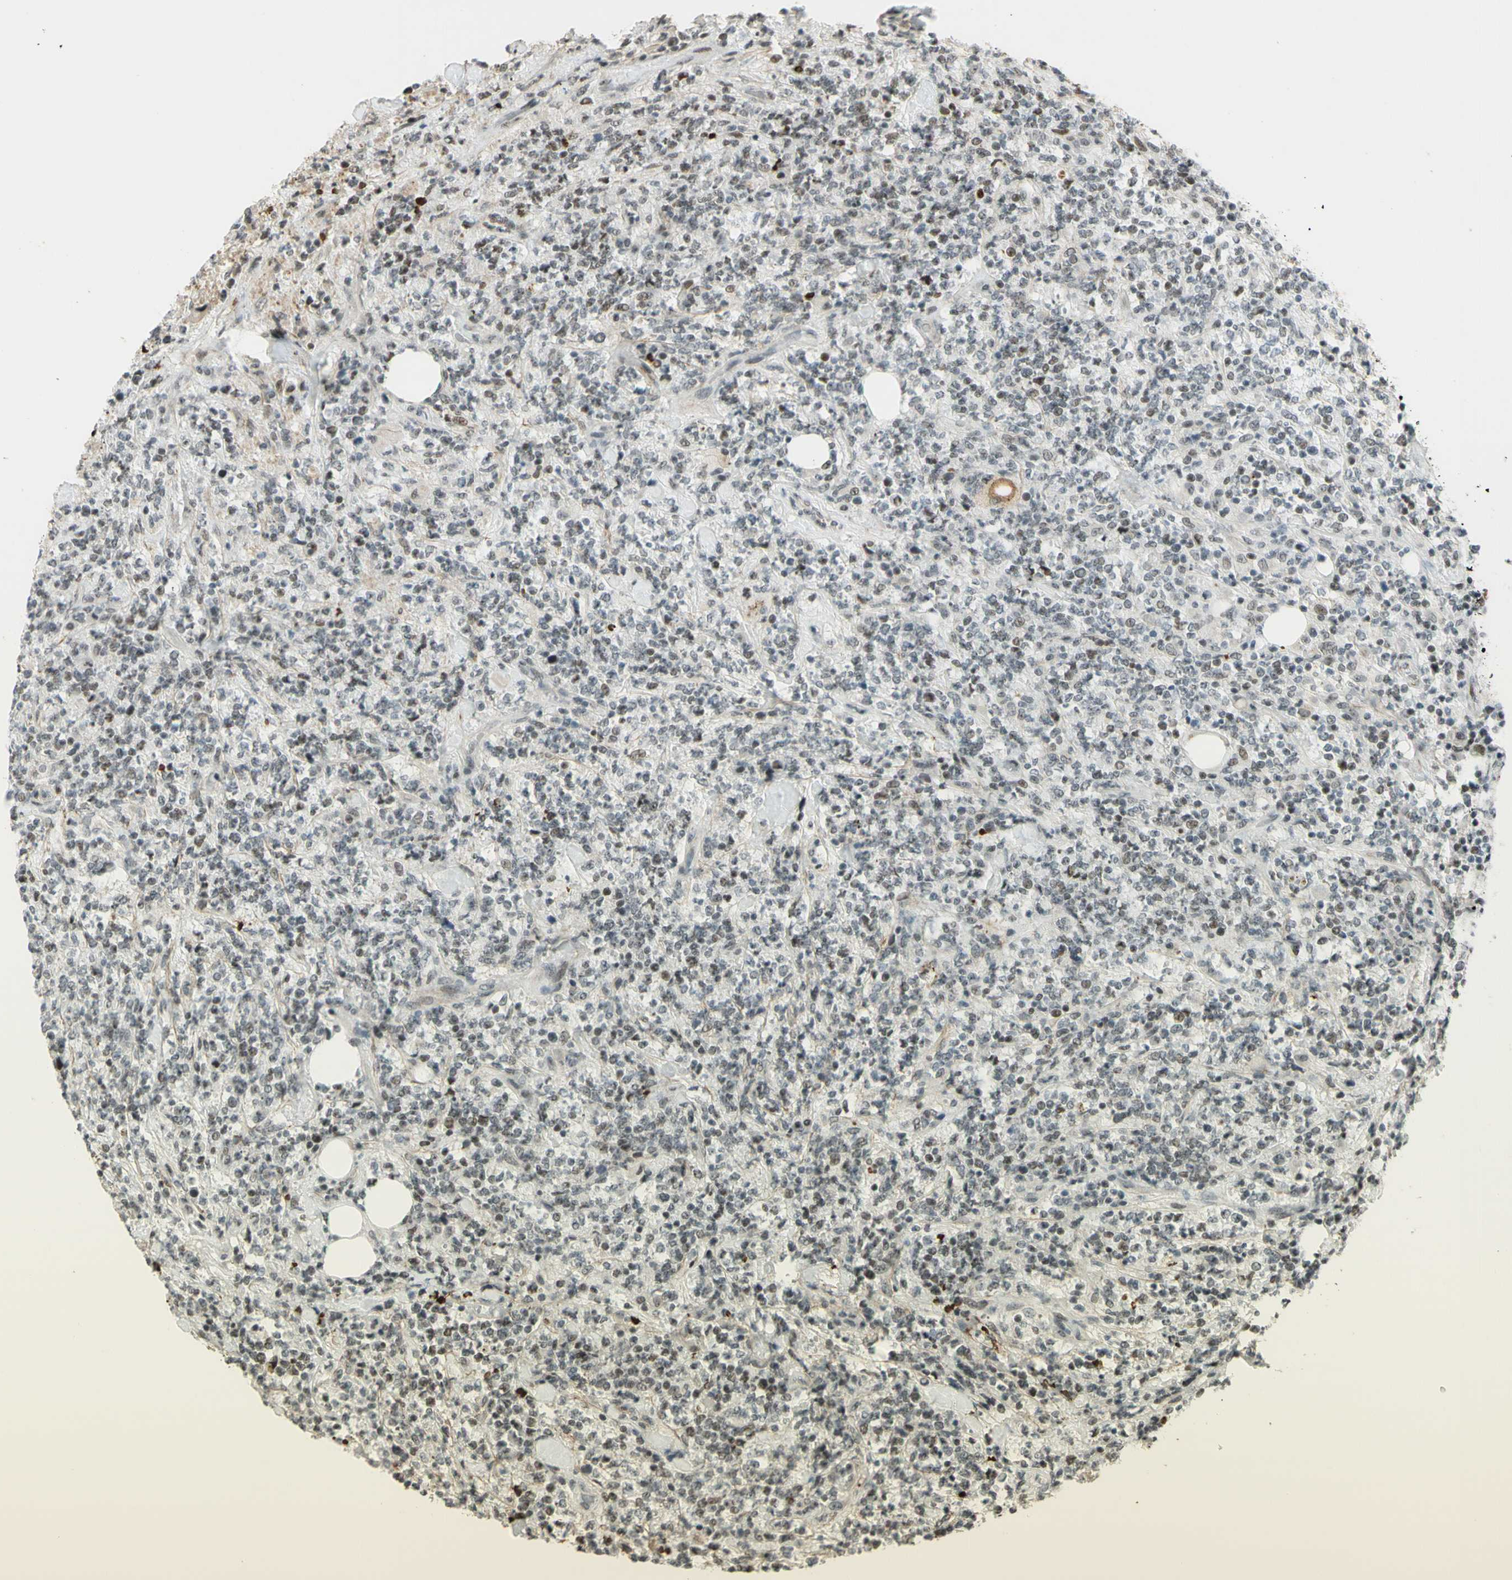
{"staining": {"intensity": "moderate", "quantity": ">75%", "location": "nuclear"}, "tissue": "lymphoma", "cell_type": "Tumor cells", "image_type": "cancer", "snomed": [{"axis": "morphology", "description": "Malignant lymphoma, non-Hodgkin's type, High grade"}, {"axis": "topography", "description": "Soft tissue"}], "caption": "Approximately >75% of tumor cells in high-grade malignant lymphoma, non-Hodgkin's type exhibit moderate nuclear protein expression as visualized by brown immunohistochemical staining.", "gene": "IRF1", "patient": {"sex": "male", "age": 18}}